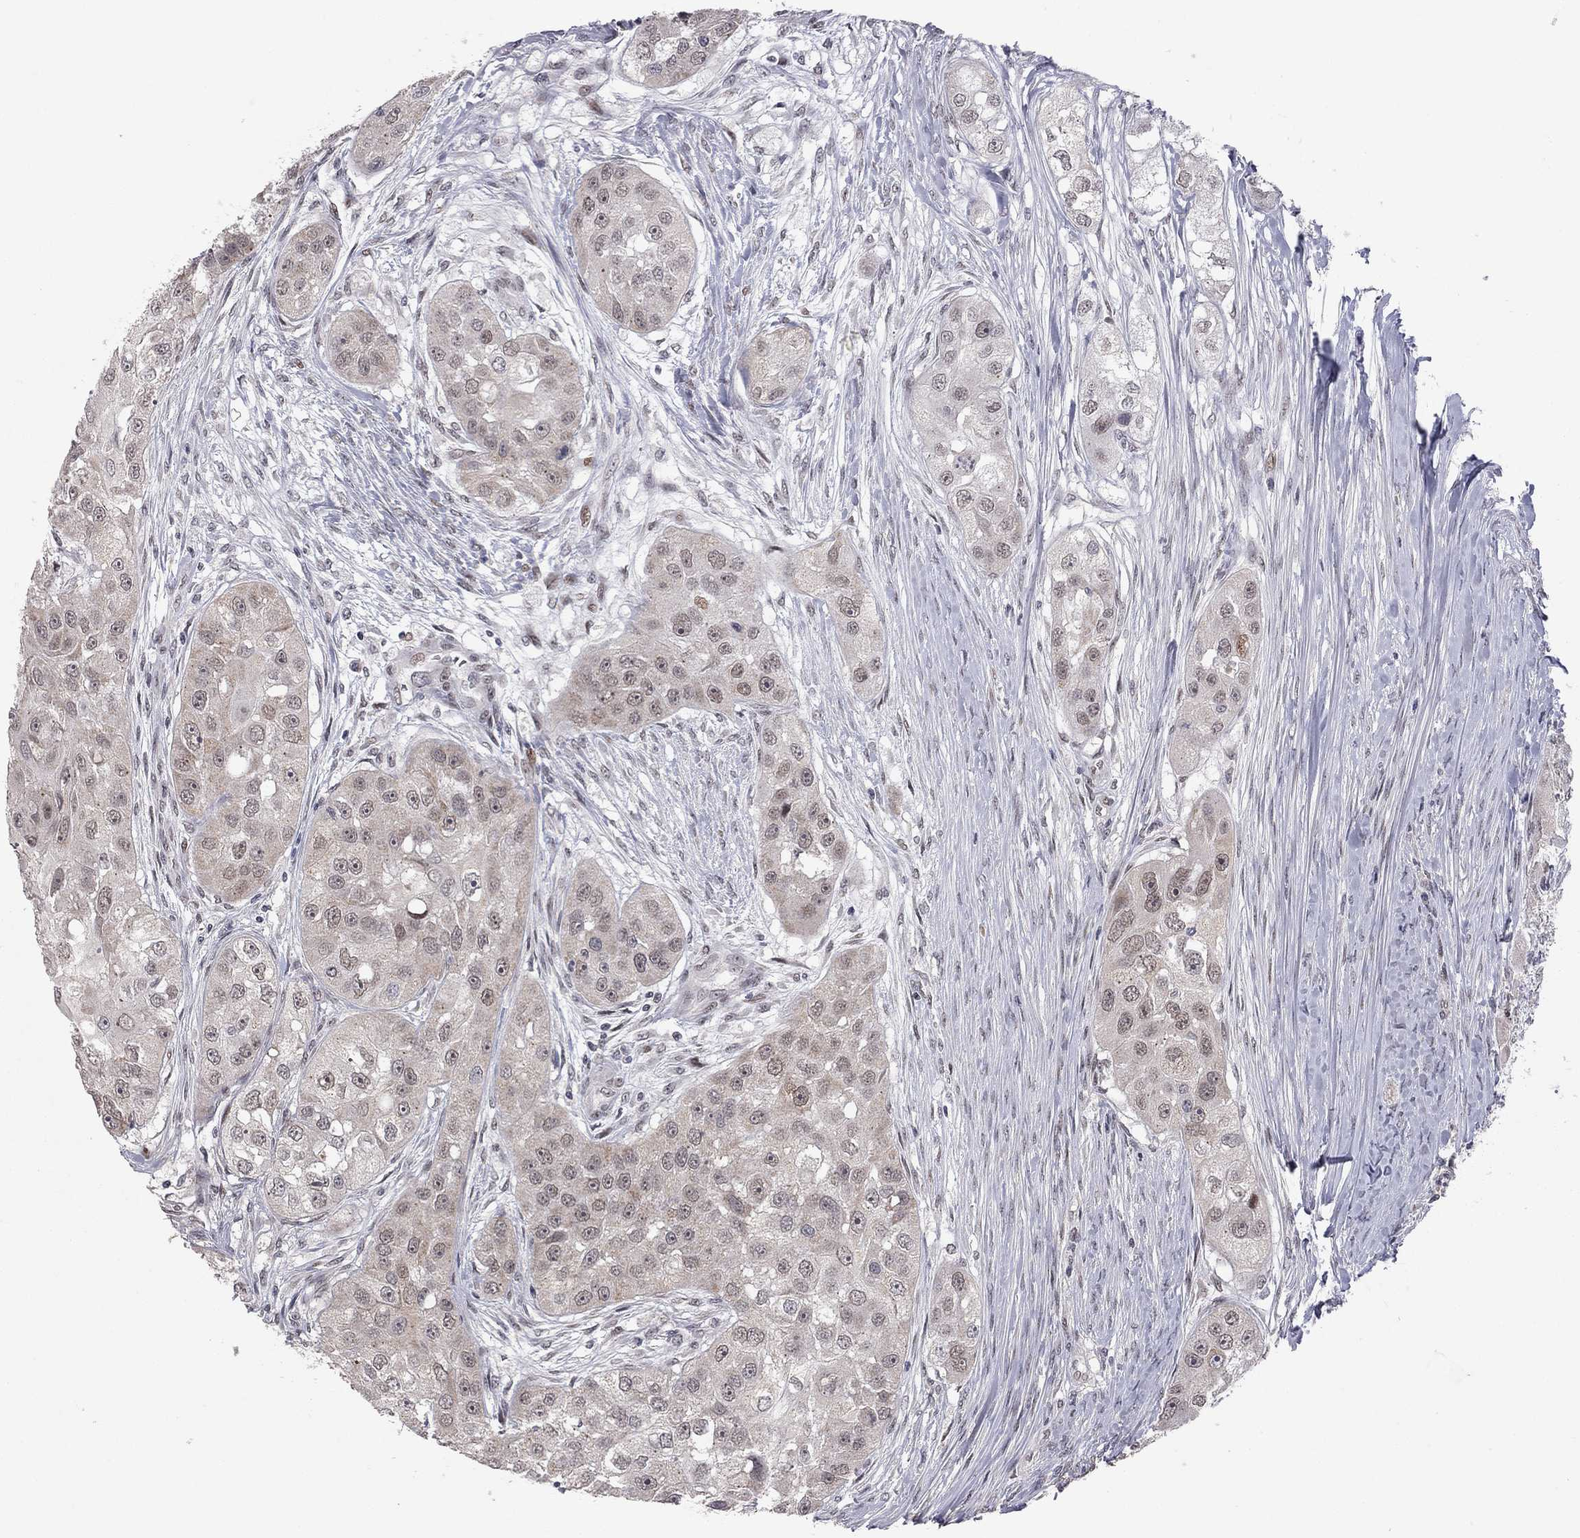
{"staining": {"intensity": "weak", "quantity": ">75%", "location": "cytoplasmic/membranous"}, "tissue": "head and neck cancer", "cell_type": "Tumor cells", "image_type": "cancer", "snomed": [{"axis": "morphology", "description": "Normal tissue, NOS"}, {"axis": "morphology", "description": "Squamous cell carcinoma, NOS"}, {"axis": "topography", "description": "Skeletal muscle"}, {"axis": "topography", "description": "Head-Neck"}], "caption": "Brown immunohistochemical staining in human squamous cell carcinoma (head and neck) demonstrates weak cytoplasmic/membranous expression in approximately >75% of tumor cells. (DAB IHC with brightfield microscopy, high magnification).", "gene": "MC3R", "patient": {"sex": "male", "age": 51}}